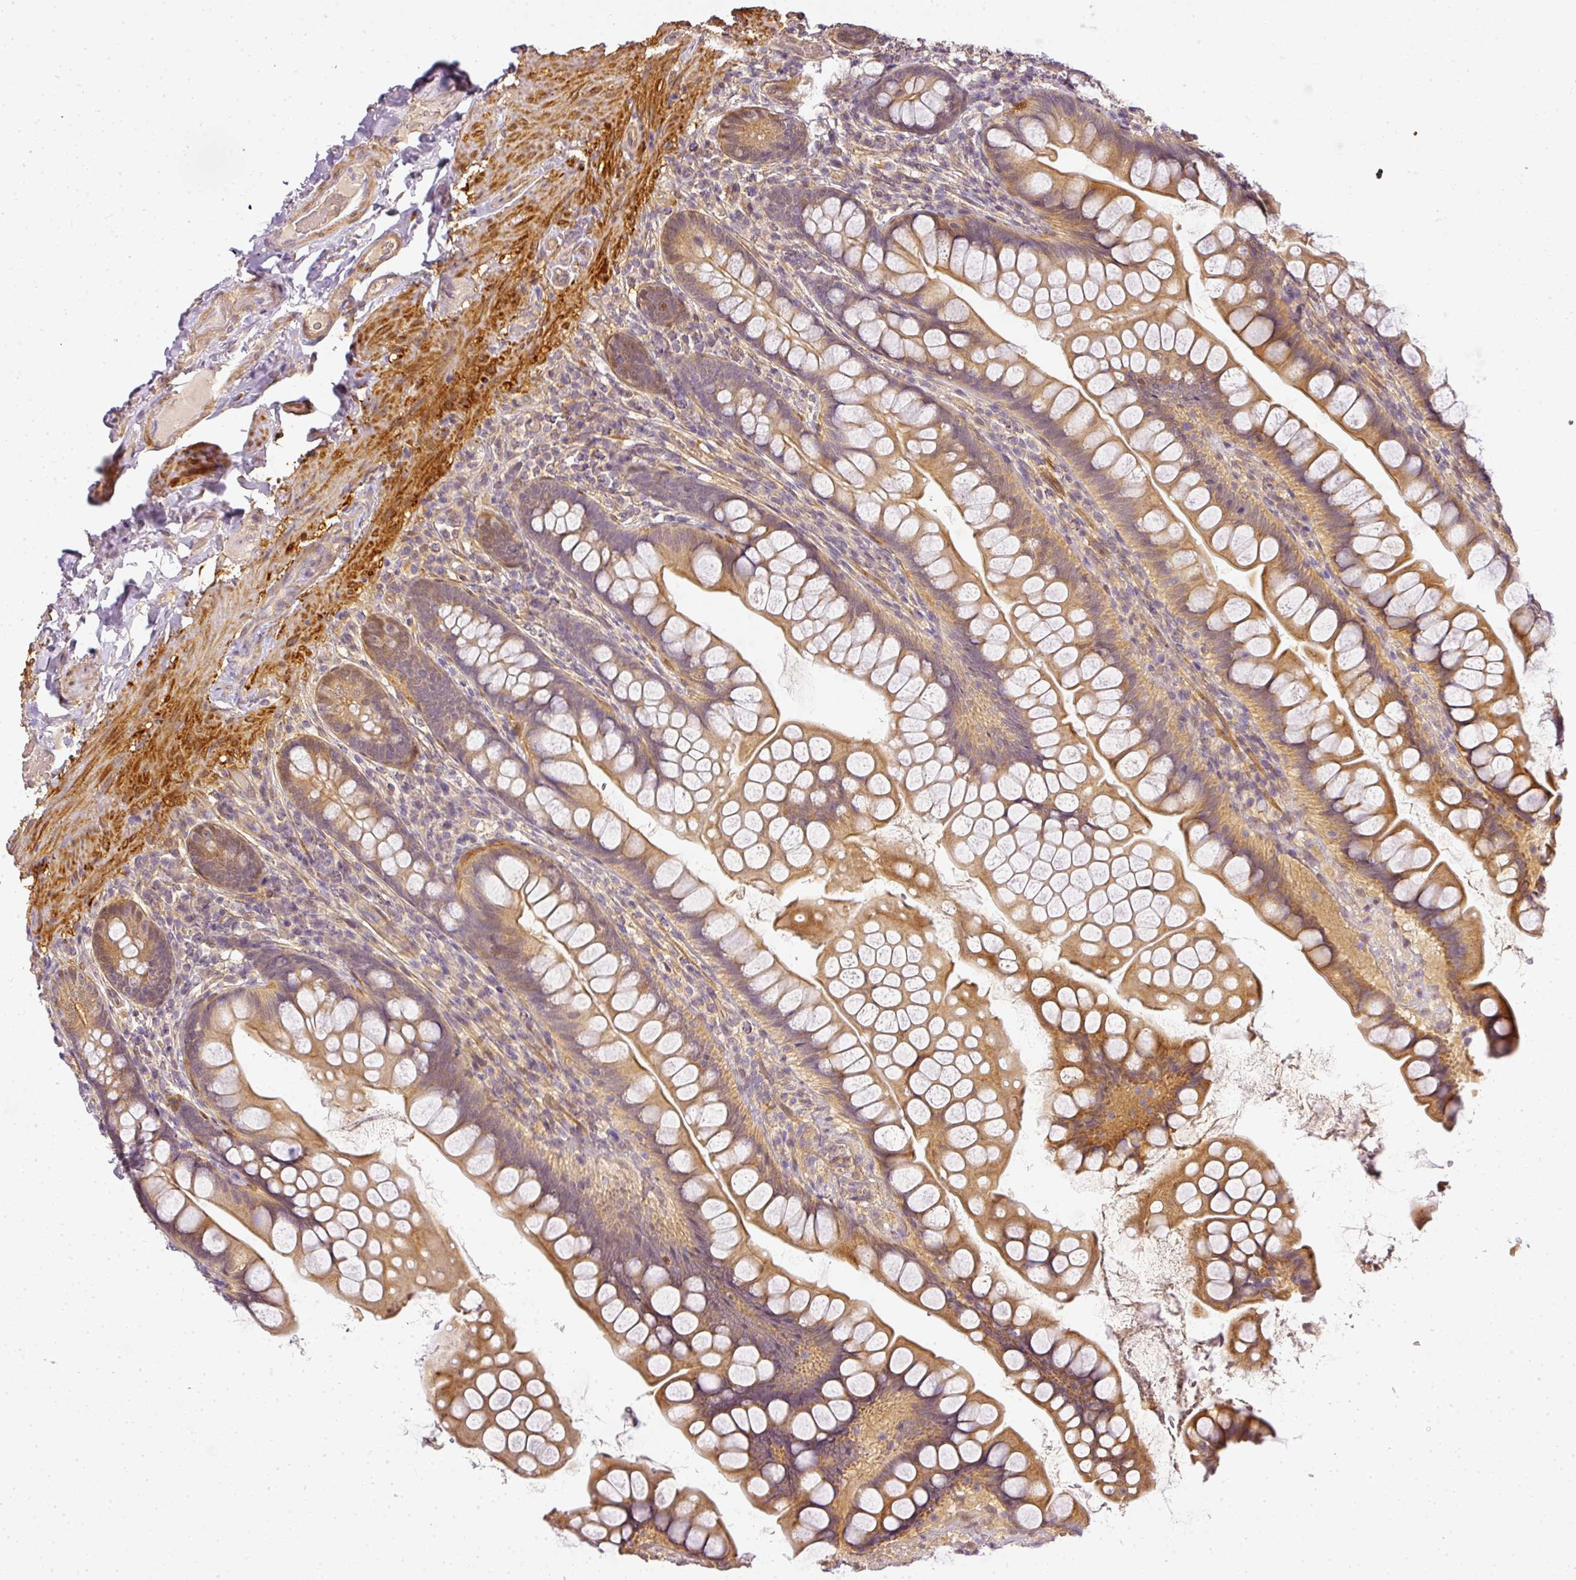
{"staining": {"intensity": "moderate", "quantity": ">75%", "location": "cytoplasmic/membranous"}, "tissue": "small intestine", "cell_type": "Glandular cells", "image_type": "normal", "snomed": [{"axis": "morphology", "description": "Normal tissue, NOS"}, {"axis": "topography", "description": "Small intestine"}], "caption": "This is a micrograph of immunohistochemistry staining of unremarkable small intestine, which shows moderate staining in the cytoplasmic/membranous of glandular cells.", "gene": "ADH5", "patient": {"sex": "male", "age": 70}}